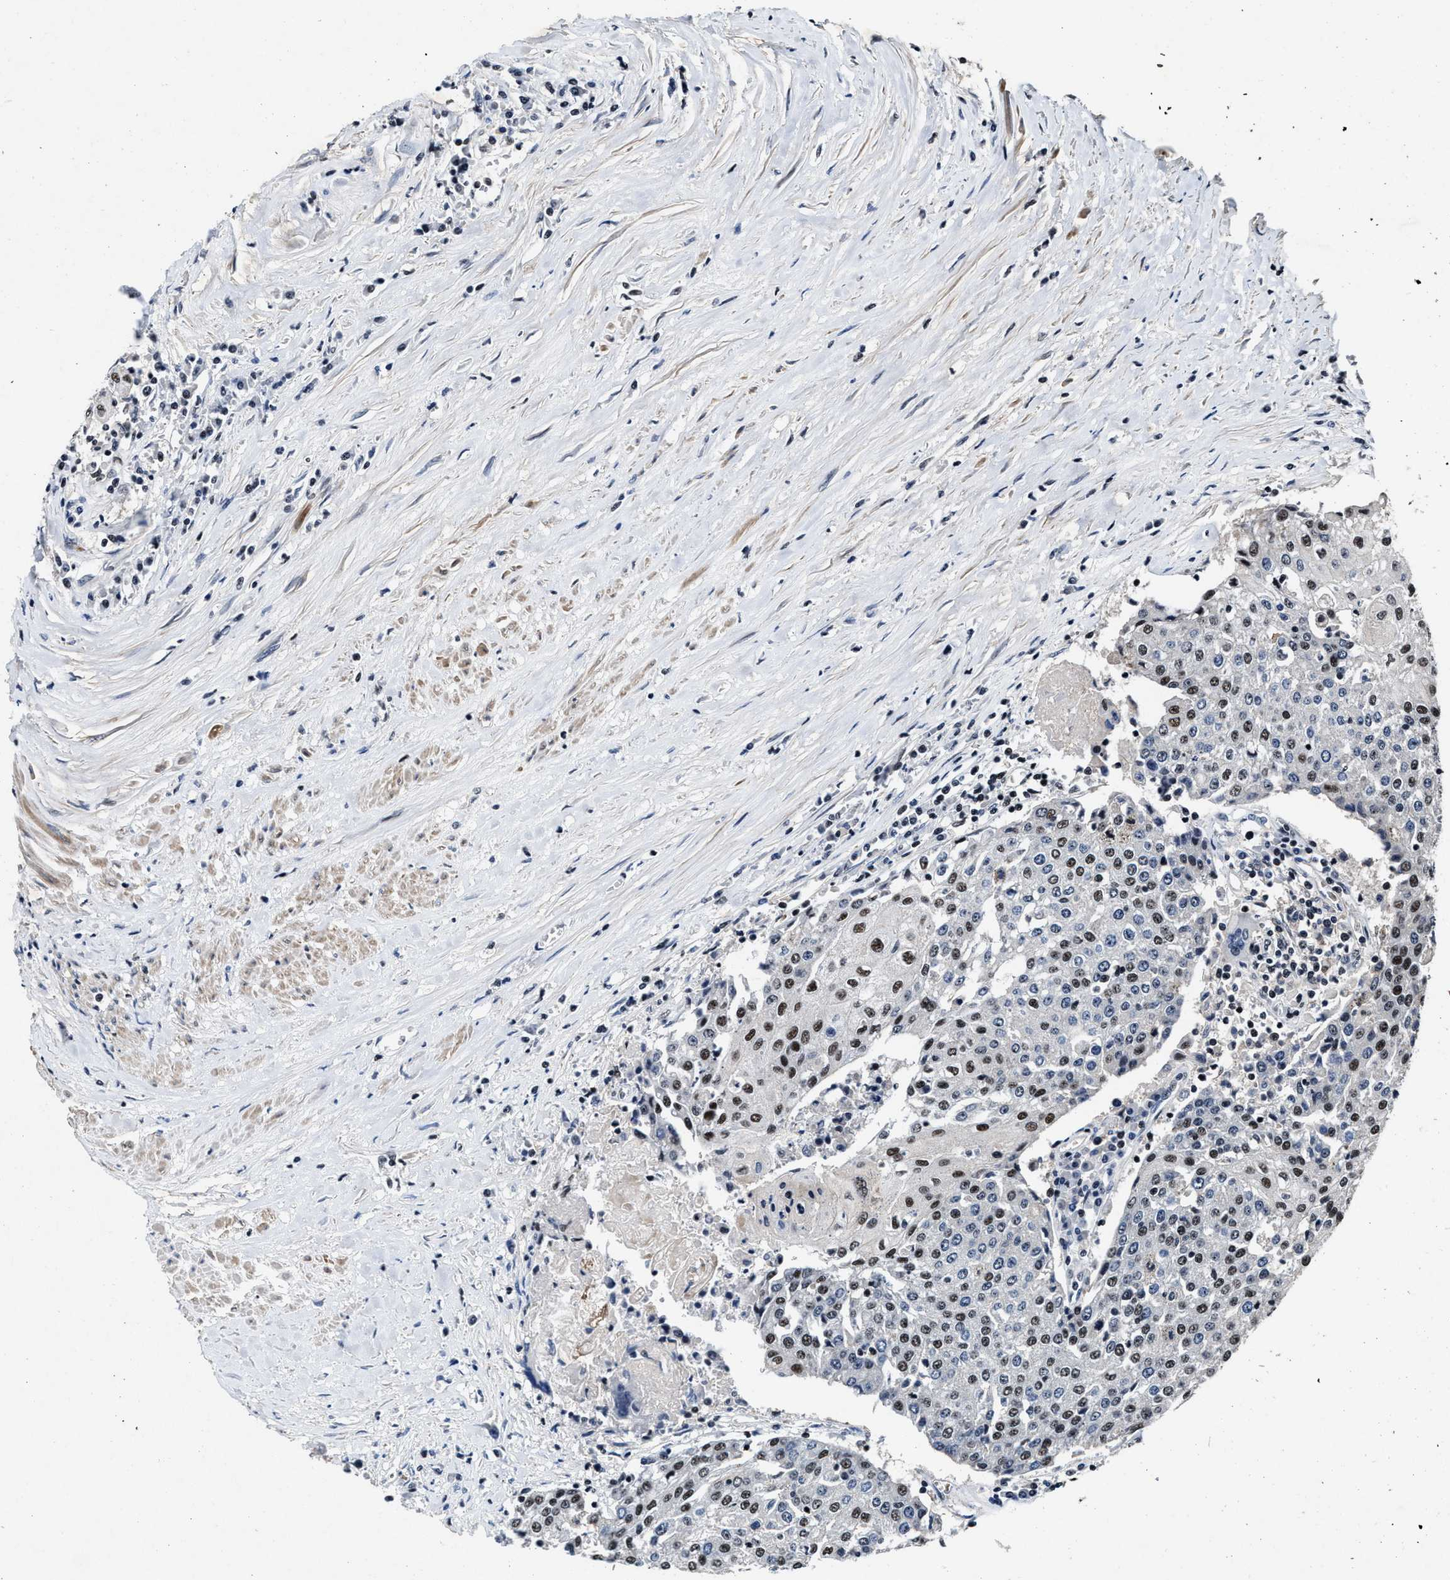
{"staining": {"intensity": "strong", "quantity": ">75%", "location": "nuclear"}, "tissue": "urothelial cancer", "cell_type": "Tumor cells", "image_type": "cancer", "snomed": [{"axis": "morphology", "description": "Urothelial carcinoma, High grade"}, {"axis": "topography", "description": "Urinary bladder"}], "caption": "An IHC image of neoplastic tissue is shown. Protein staining in brown shows strong nuclear positivity in urothelial cancer within tumor cells.", "gene": "ZNF233", "patient": {"sex": "female", "age": 85}}